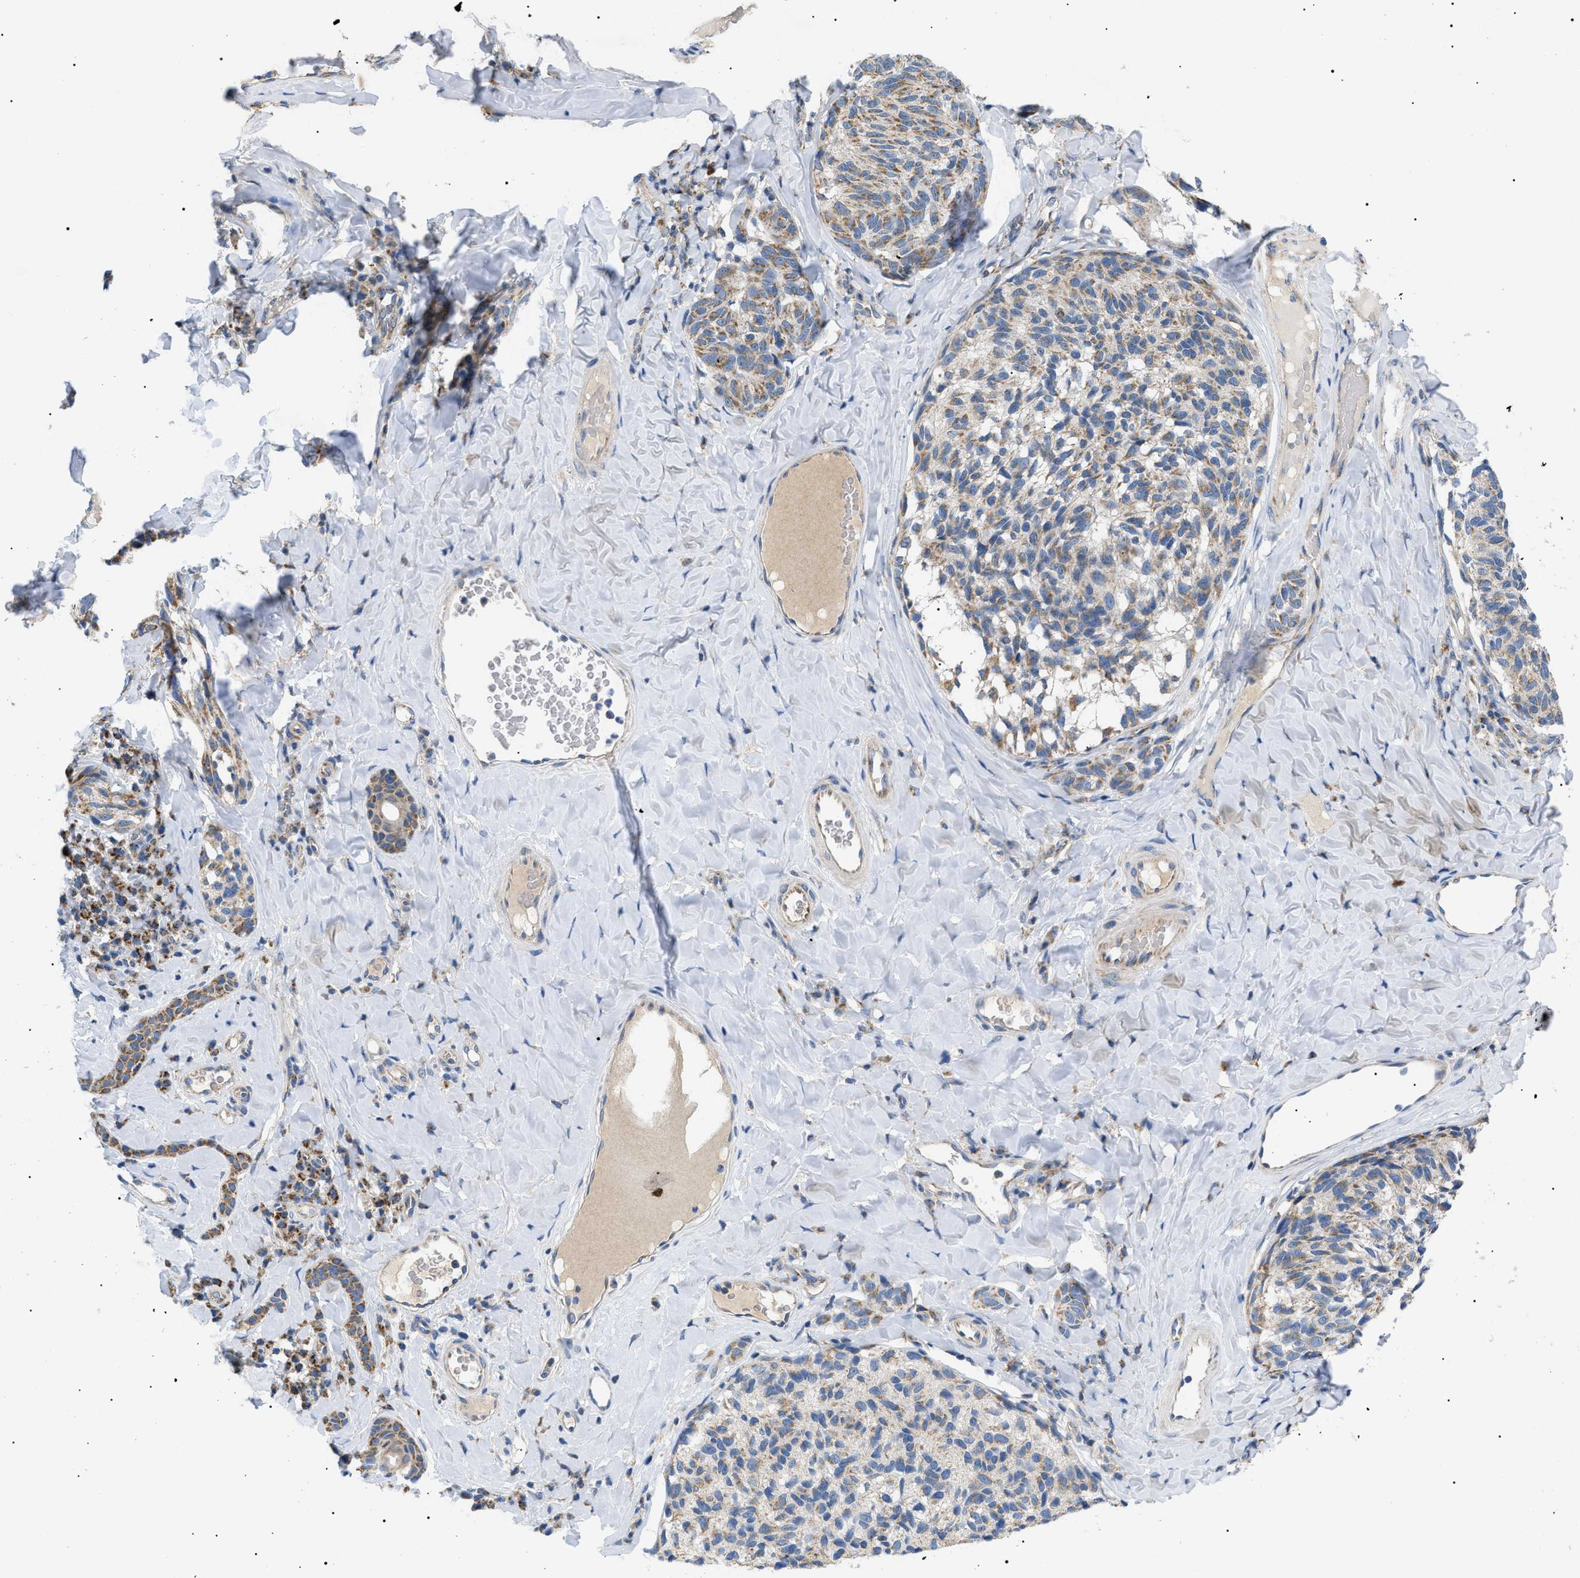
{"staining": {"intensity": "weak", "quantity": ">75%", "location": "cytoplasmic/membranous"}, "tissue": "melanoma", "cell_type": "Tumor cells", "image_type": "cancer", "snomed": [{"axis": "morphology", "description": "Malignant melanoma, NOS"}, {"axis": "topography", "description": "Skin"}], "caption": "The histopathology image reveals a brown stain indicating the presence of a protein in the cytoplasmic/membranous of tumor cells in melanoma. The protein is stained brown, and the nuclei are stained in blue (DAB (3,3'-diaminobenzidine) IHC with brightfield microscopy, high magnification).", "gene": "TOMM6", "patient": {"sex": "female", "age": 73}}